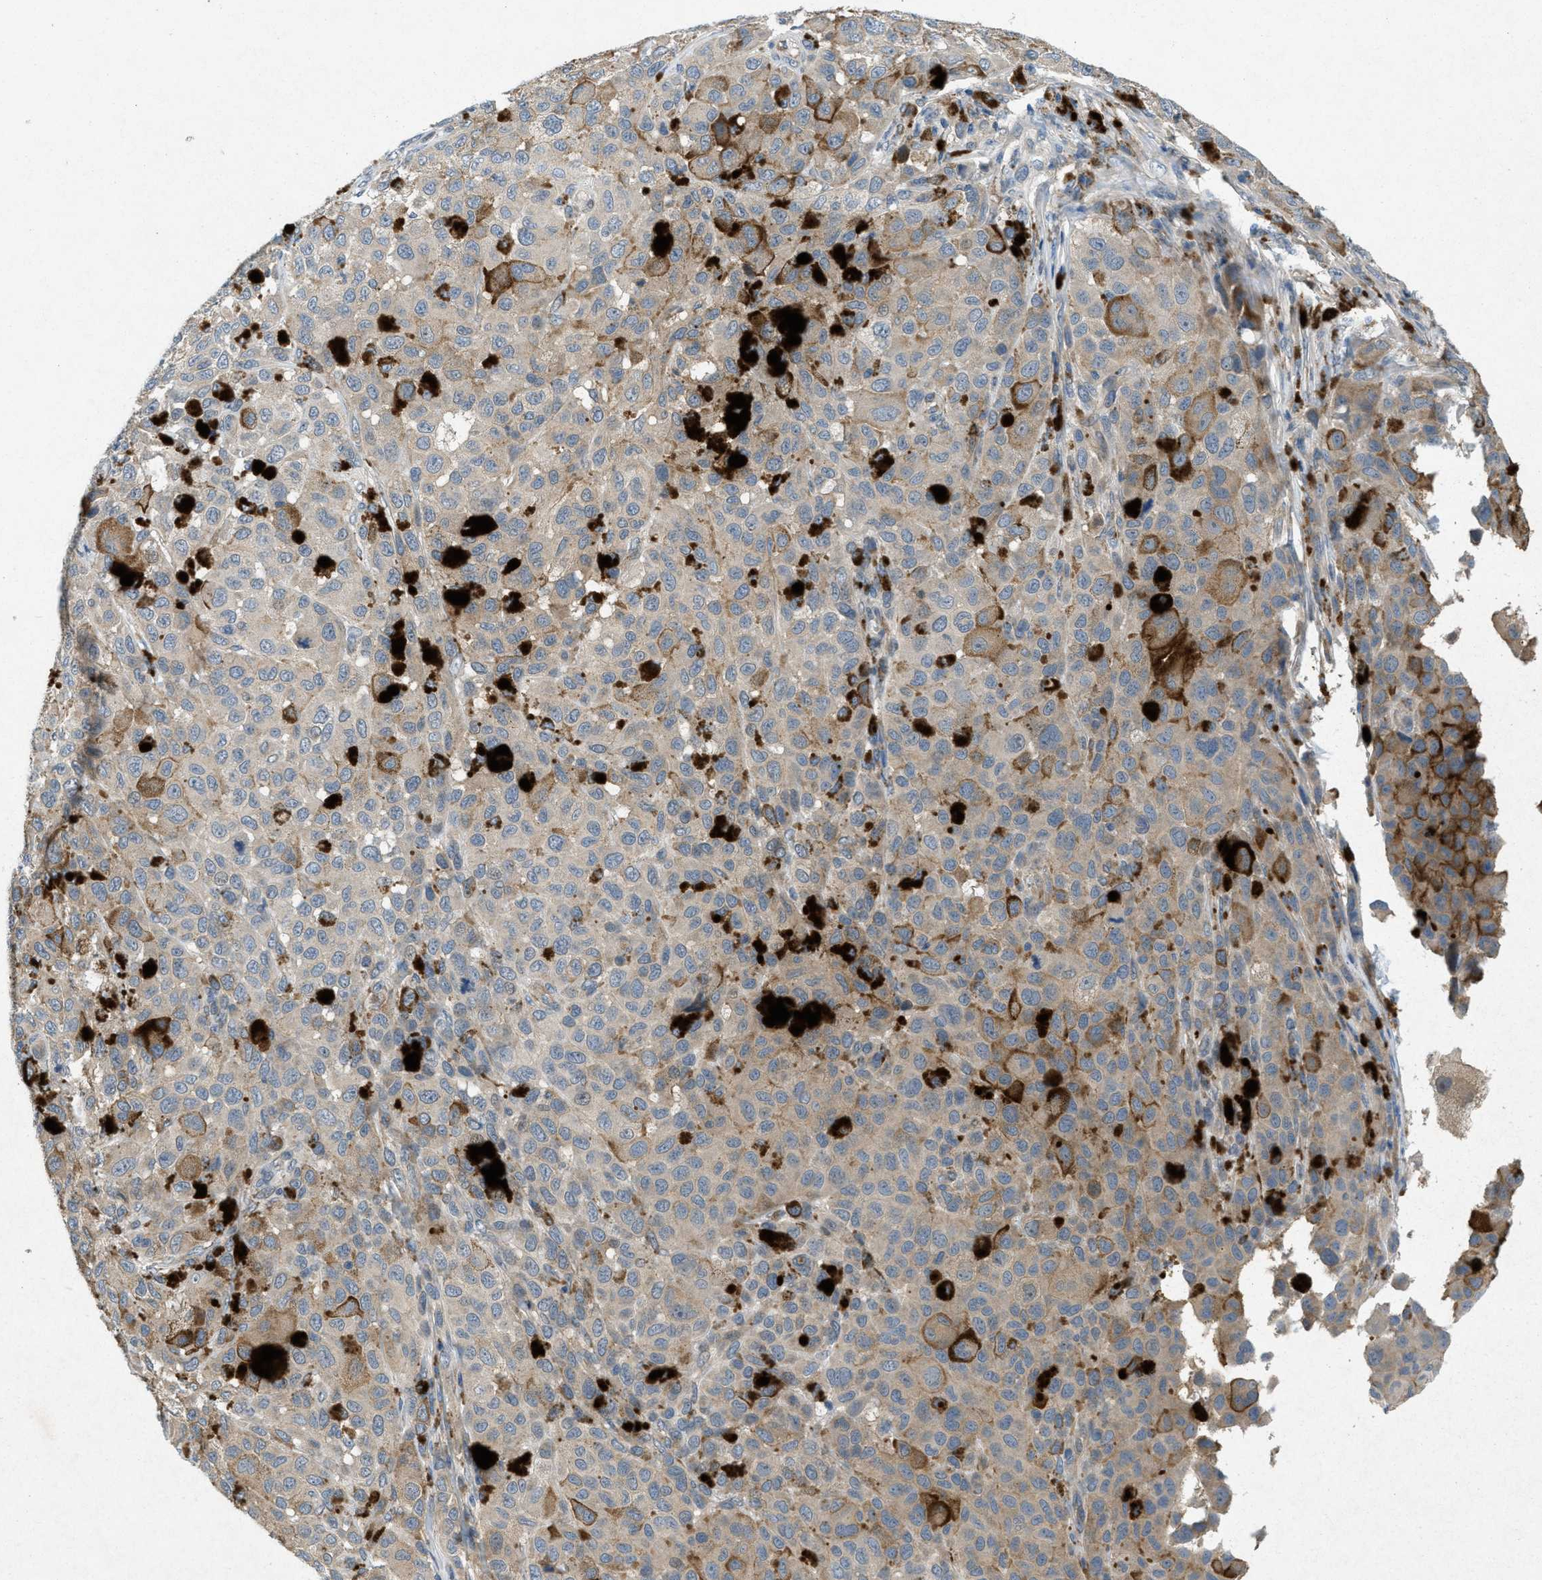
{"staining": {"intensity": "weak", "quantity": ">75%", "location": "cytoplasmic/membranous"}, "tissue": "melanoma", "cell_type": "Tumor cells", "image_type": "cancer", "snomed": [{"axis": "morphology", "description": "Malignant melanoma, NOS"}, {"axis": "topography", "description": "Skin"}], "caption": "Weak cytoplasmic/membranous protein expression is present in approximately >75% of tumor cells in melanoma.", "gene": "ADCY6", "patient": {"sex": "male", "age": 96}}